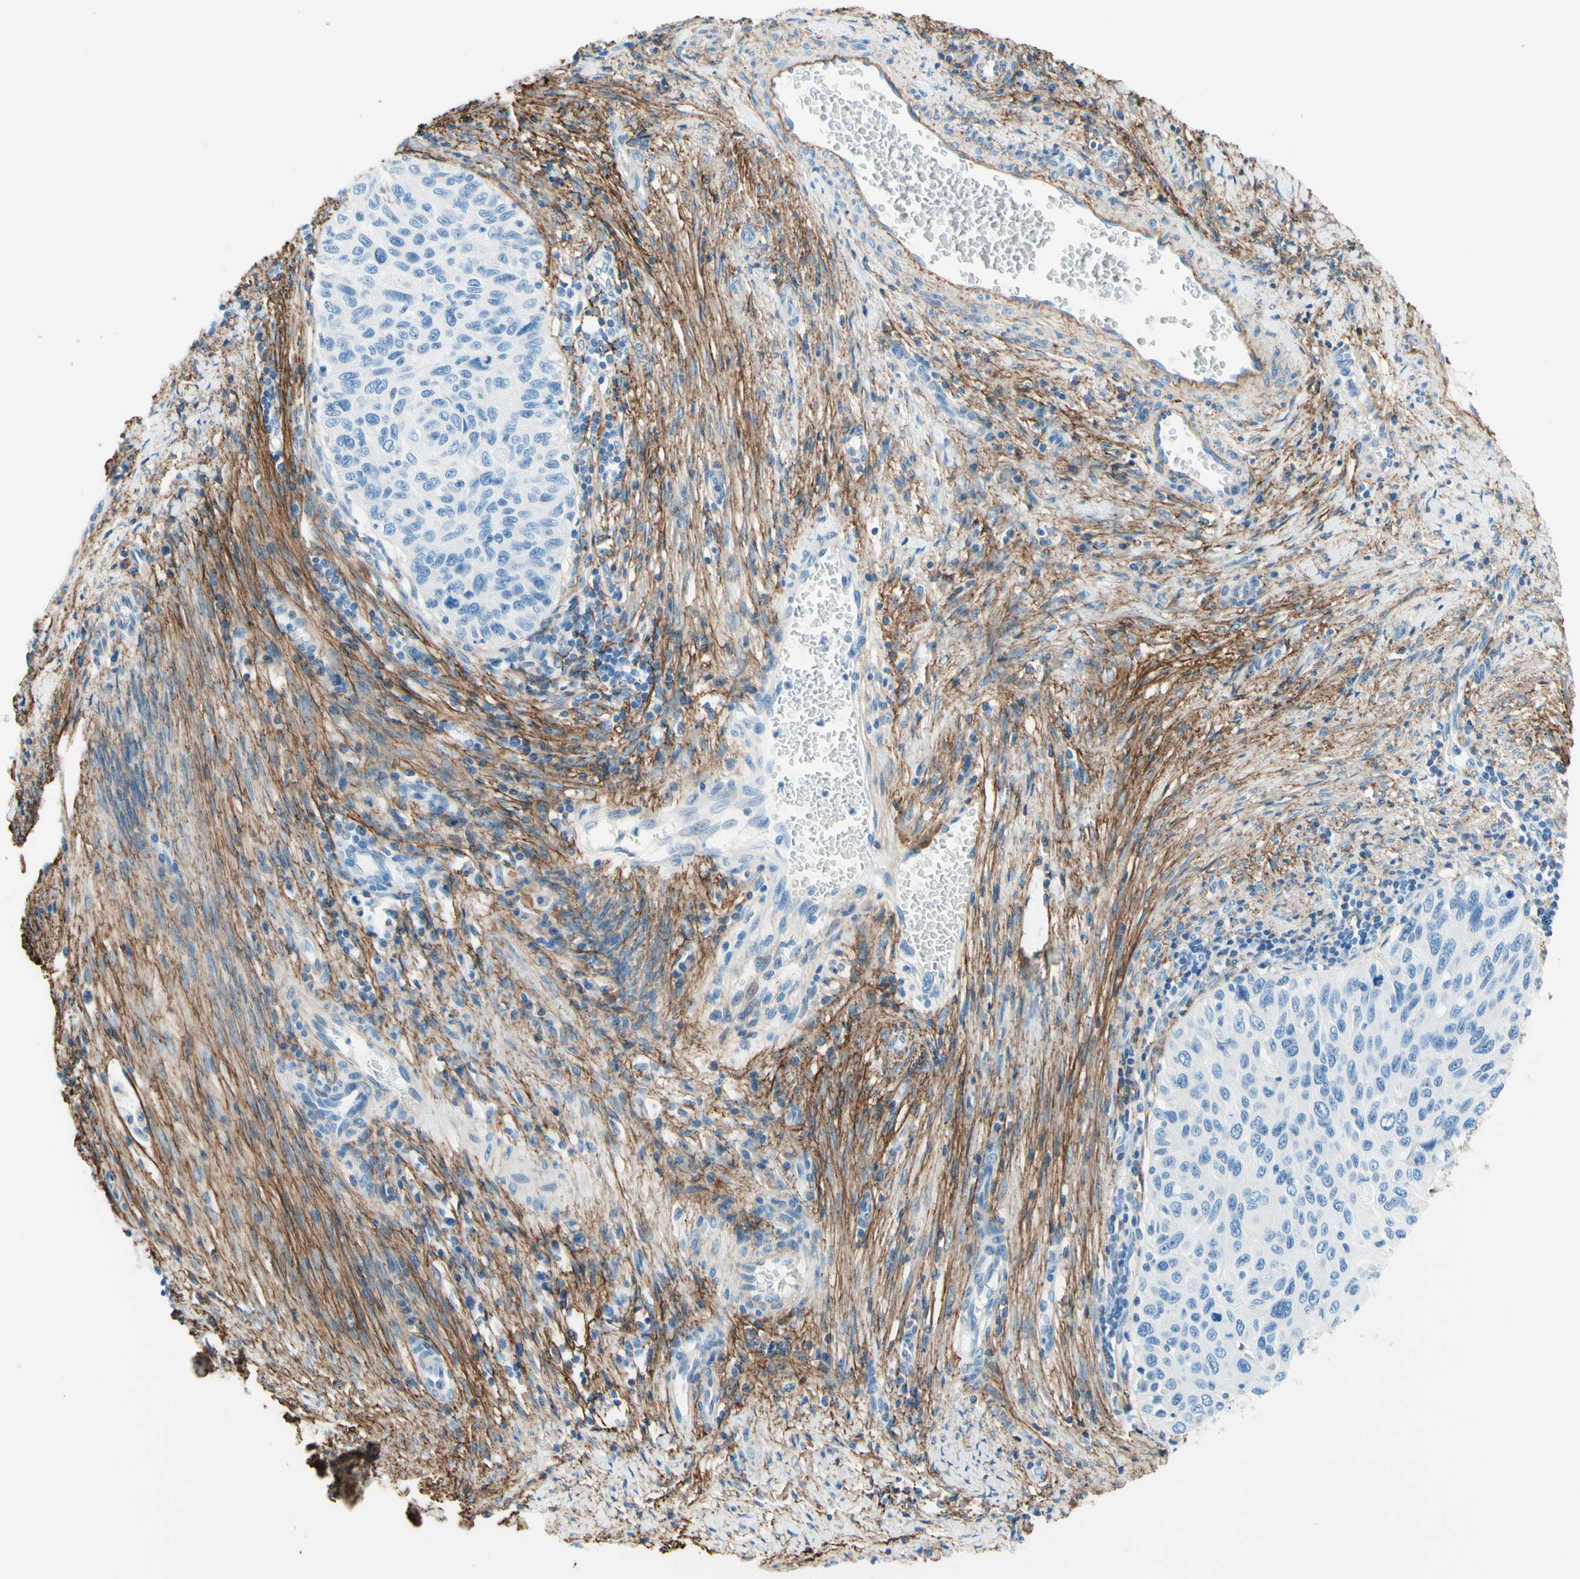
{"staining": {"intensity": "negative", "quantity": "none", "location": "none"}, "tissue": "cervical cancer", "cell_type": "Tumor cells", "image_type": "cancer", "snomed": [{"axis": "morphology", "description": "Squamous cell carcinoma, NOS"}, {"axis": "topography", "description": "Cervix"}], "caption": "The IHC photomicrograph has no significant expression in tumor cells of cervical squamous cell carcinoma tissue.", "gene": "MFAP5", "patient": {"sex": "female", "age": 70}}